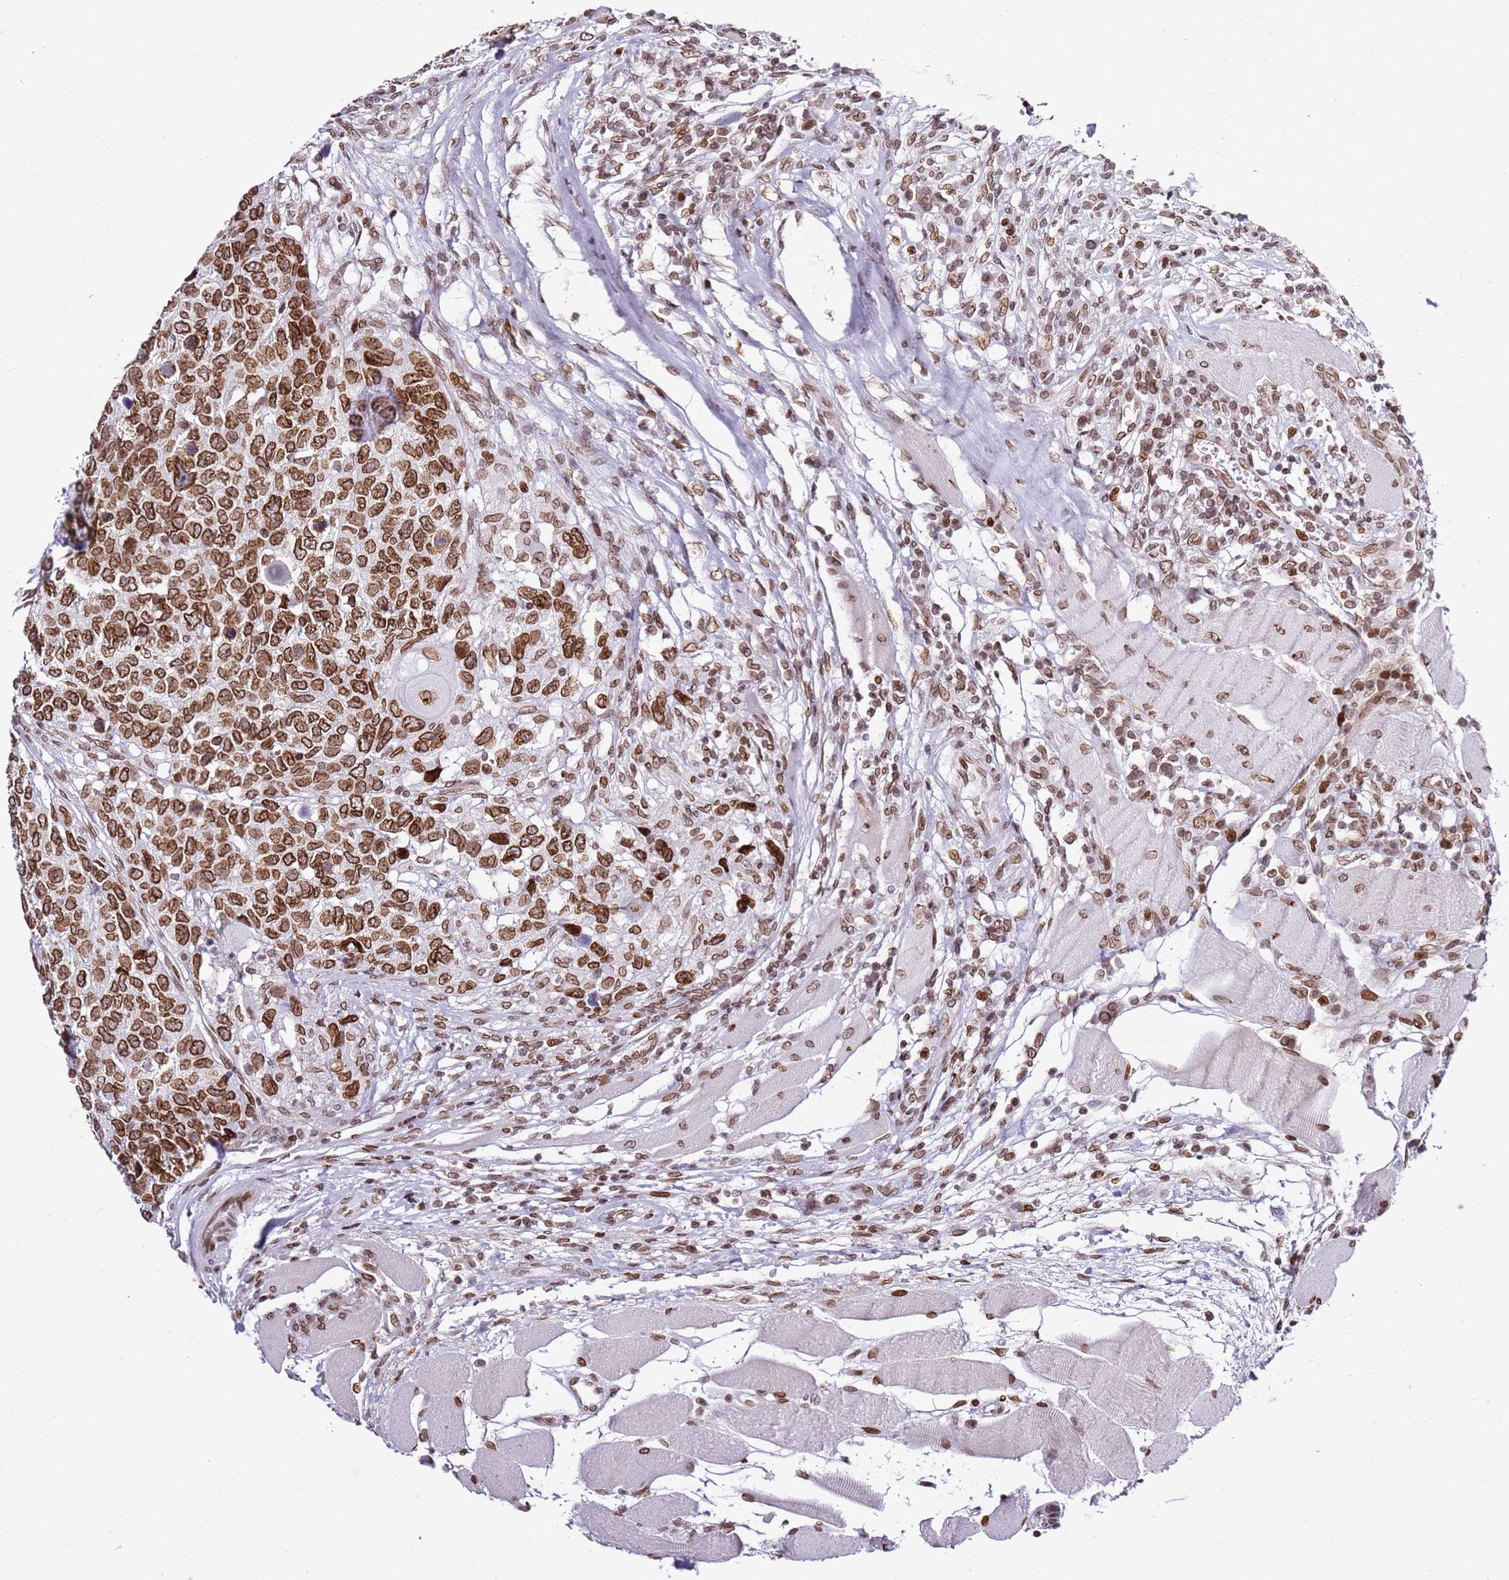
{"staining": {"intensity": "strong", "quantity": ">75%", "location": "cytoplasmic/membranous,nuclear"}, "tissue": "head and neck cancer", "cell_type": "Tumor cells", "image_type": "cancer", "snomed": [{"axis": "morphology", "description": "Squamous cell carcinoma, NOS"}, {"axis": "topography", "description": "Head-Neck"}], "caption": "Human head and neck squamous cell carcinoma stained for a protein (brown) exhibits strong cytoplasmic/membranous and nuclear positive positivity in about >75% of tumor cells.", "gene": "POU6F1", "patient": {"sex": "male", "age": 66}}